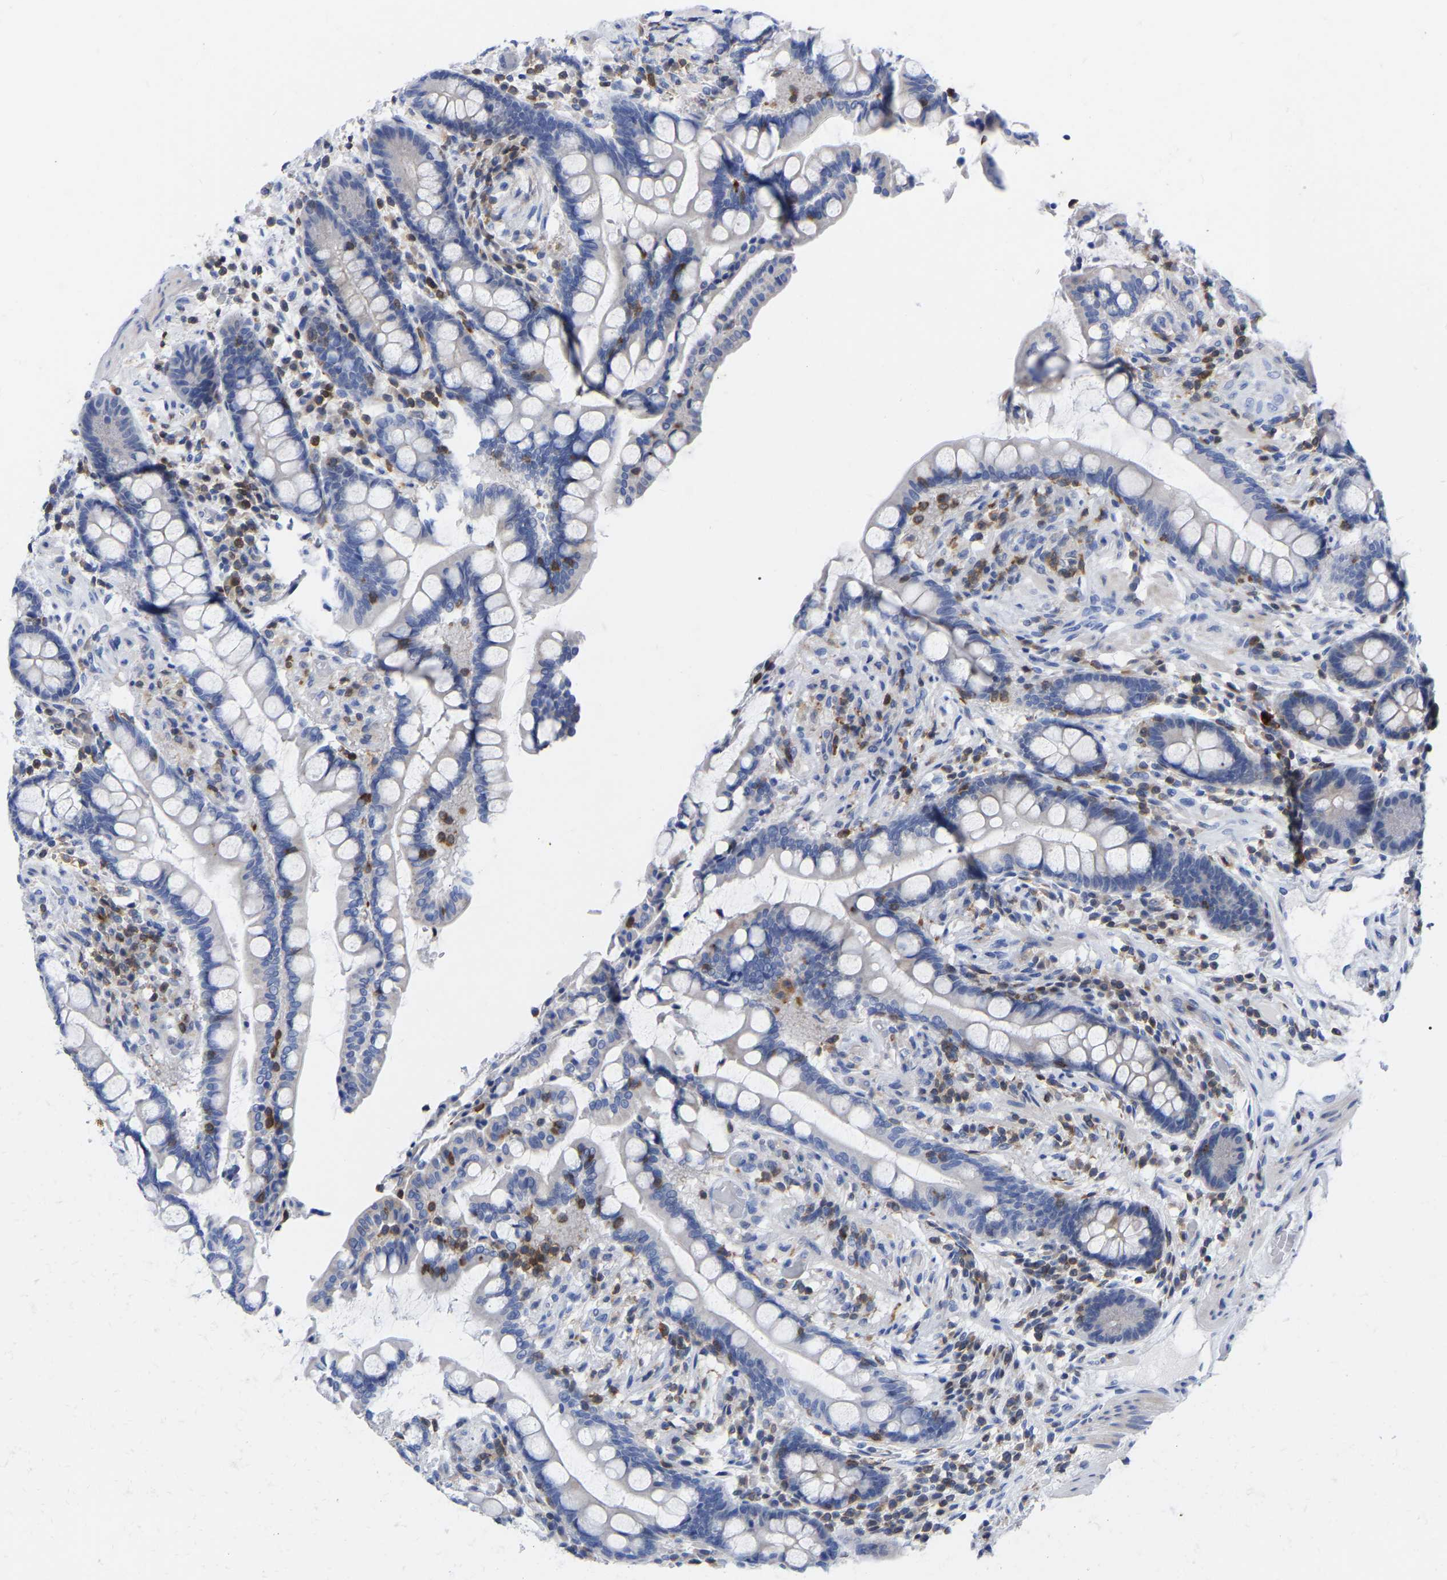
{"staining": {"intensity": "negative", "quantity": "none", "location": "none"}, "tissue": "colon", "cell_type": "Endothelial cells", "image_type": "normal", "snomed": [{"axis": "morphology", "description": "Normal tissue, NOS"}, {"axis": "topography", "description": "Colon"}], "caption": "IHC of normal colon demonstrates no expression in endothelial cells.", "gene": "PTPN7", "patient": {"sex": "male", "age": 73}}